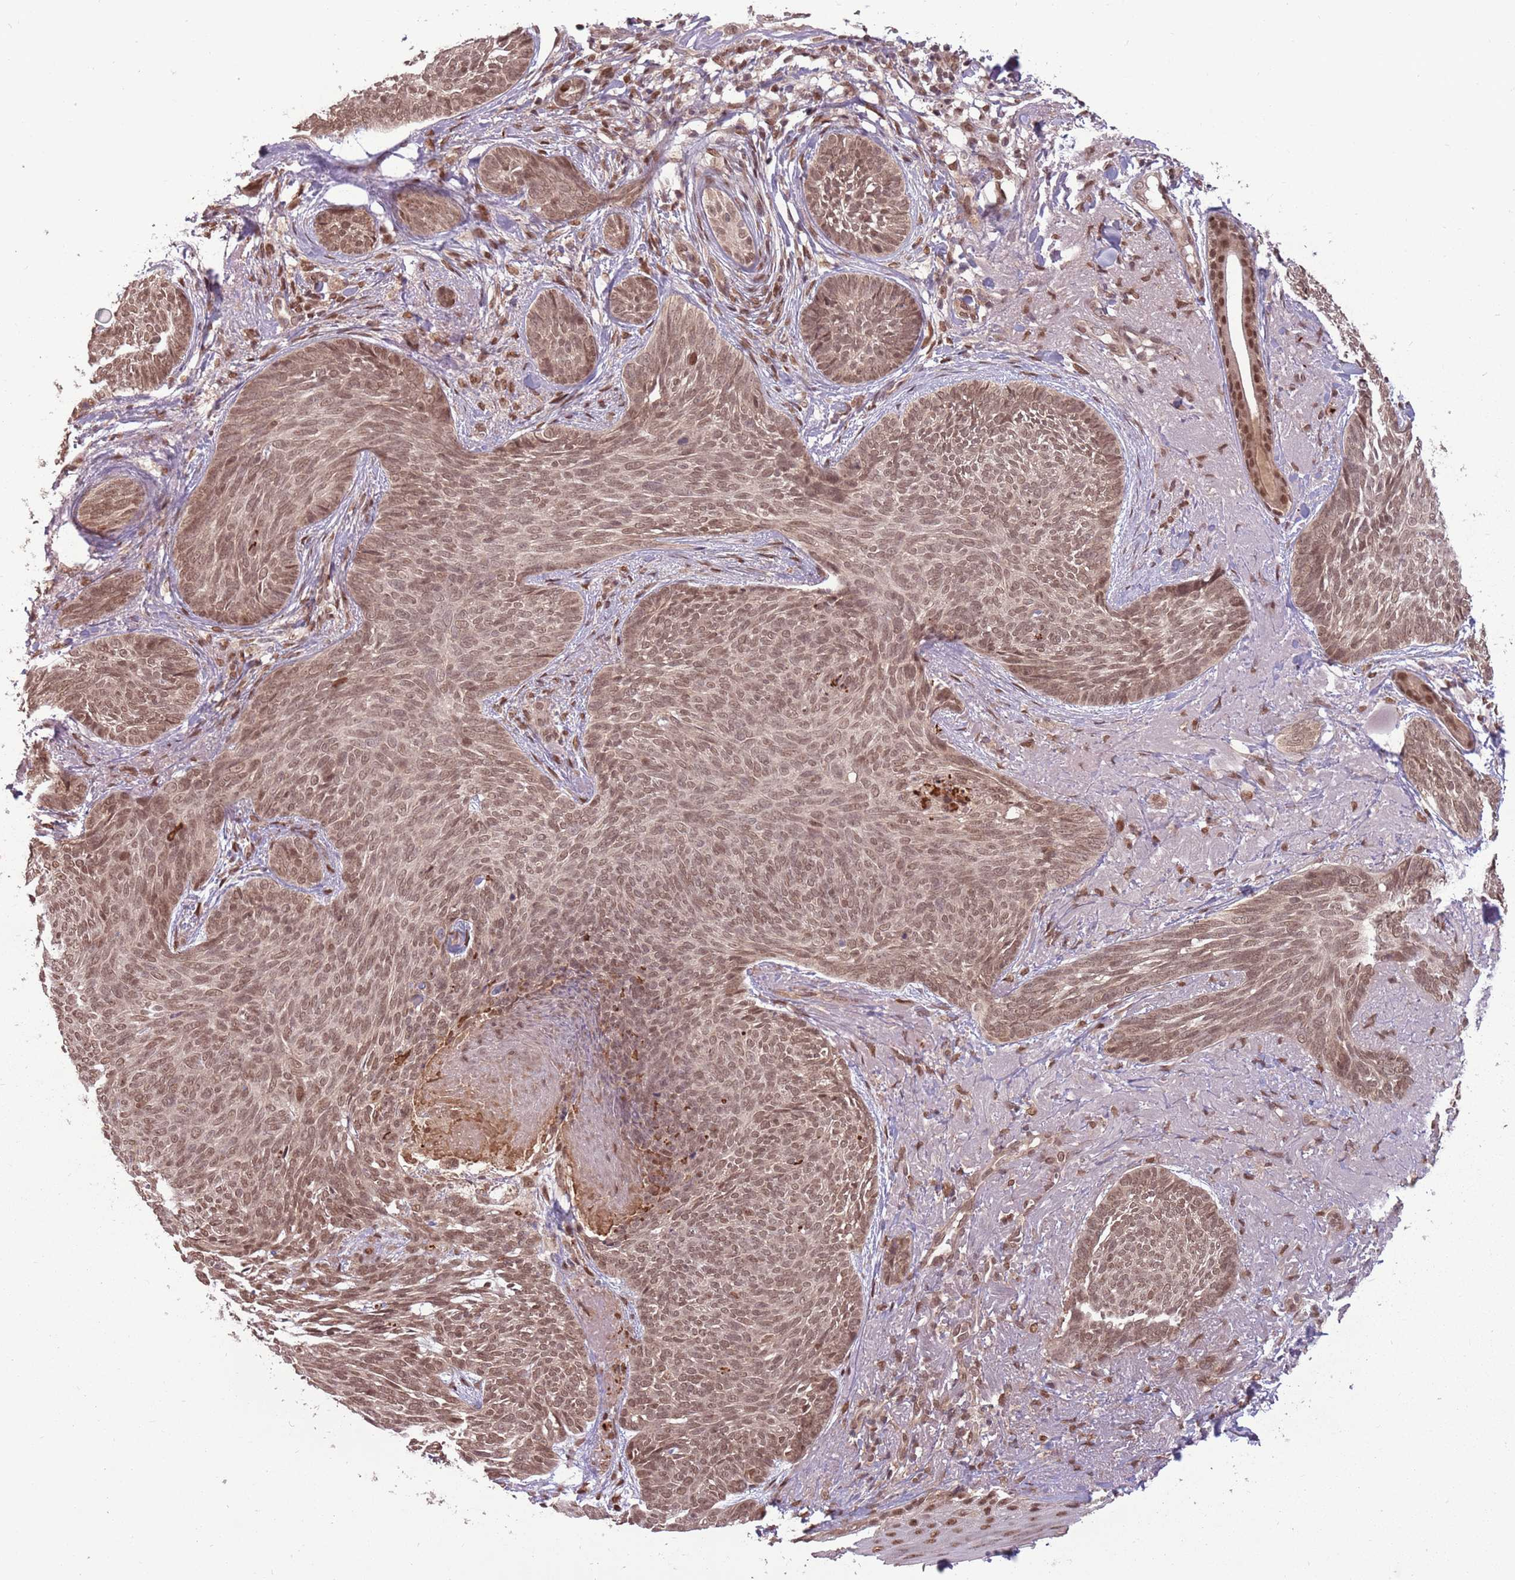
{"staining": {"intensity": "weak", "quantity": ">75%", "location": "nuclear"}, "tissue": "skin cancer", "cell_type": "Tumor cells", "image_type": "cancer", "snomed": [{"axis": "morphology", "description": "Basal cell carcinoma"}, {"axis": "topography", "description": "Skin"}], "caption": "Immunohistochemical staining of skin cancer (basal cell carcinoma) shows low levels of weak nuclear positivity in approximately >75% of tumor cells. The protein is shown in brown color, while the nuclei are stained blue.", "gene": "ADAMTS3", "patient": {"sex": "female", "age": 86}}